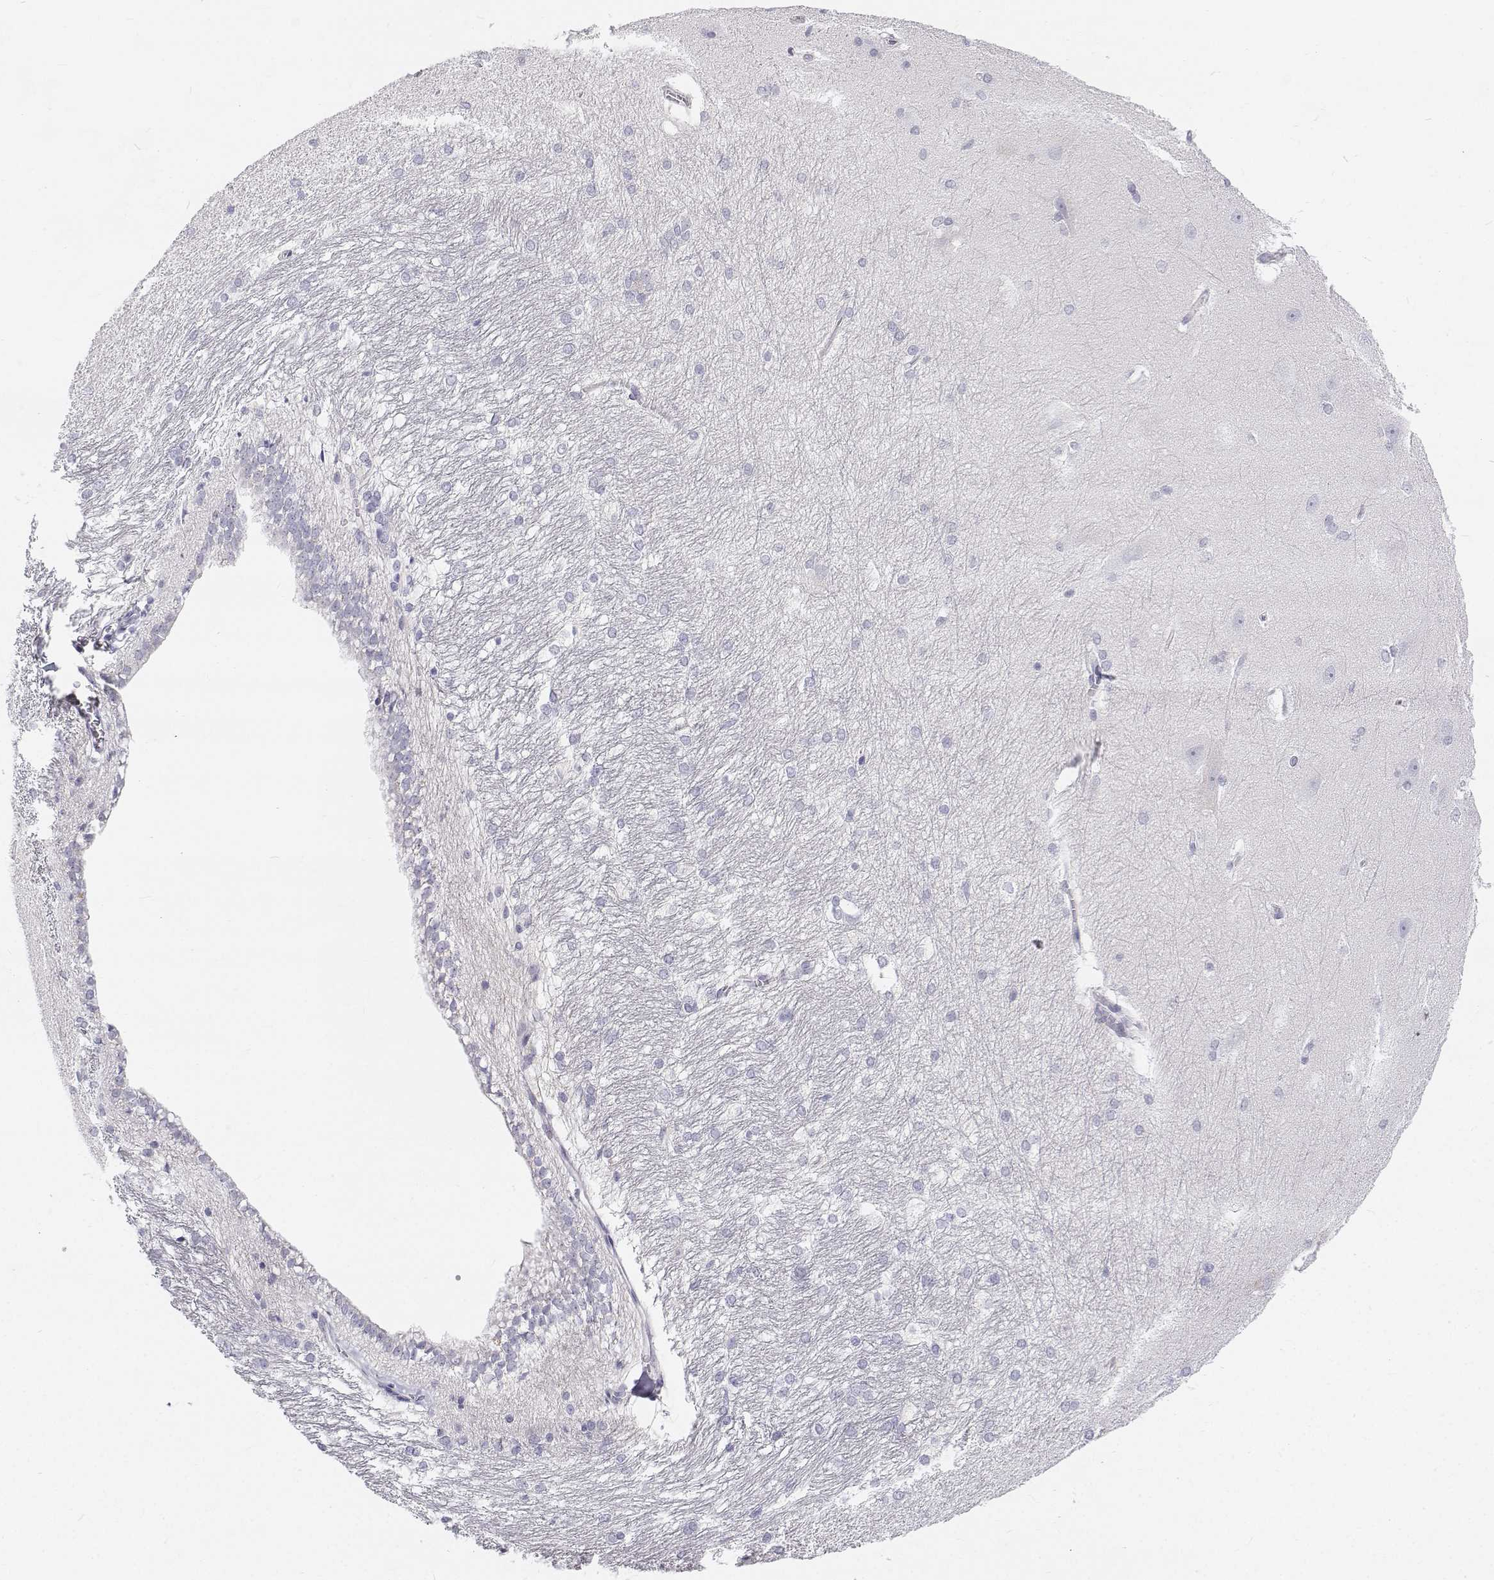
{"staining": {"intensity": "negative", "quantity": "none", "location": "none"}, "tissue": "hippocampus", "cell_type": "Glial cells", "image_type": "normal", "snomed": [{"axis": "morphology", "description": "Normal tissue, NOS"}, {"axis": "topography", "description": "Cerebral cortex"}, {"axis": "topography", "description": "Hippocampus"}], "caption": "High power microscopy photomicrograph of an IHC photomicrograph of normal hippocampus, revealing no significant positivity in glial cells. The staining was performed using DAB to visualize the protein expression in brown, while the nuclei were stained in blue with hematoxylin (Magnification: 20x).", "gene": "NCR2", "patient": {"sex": "female", "age": 19}}